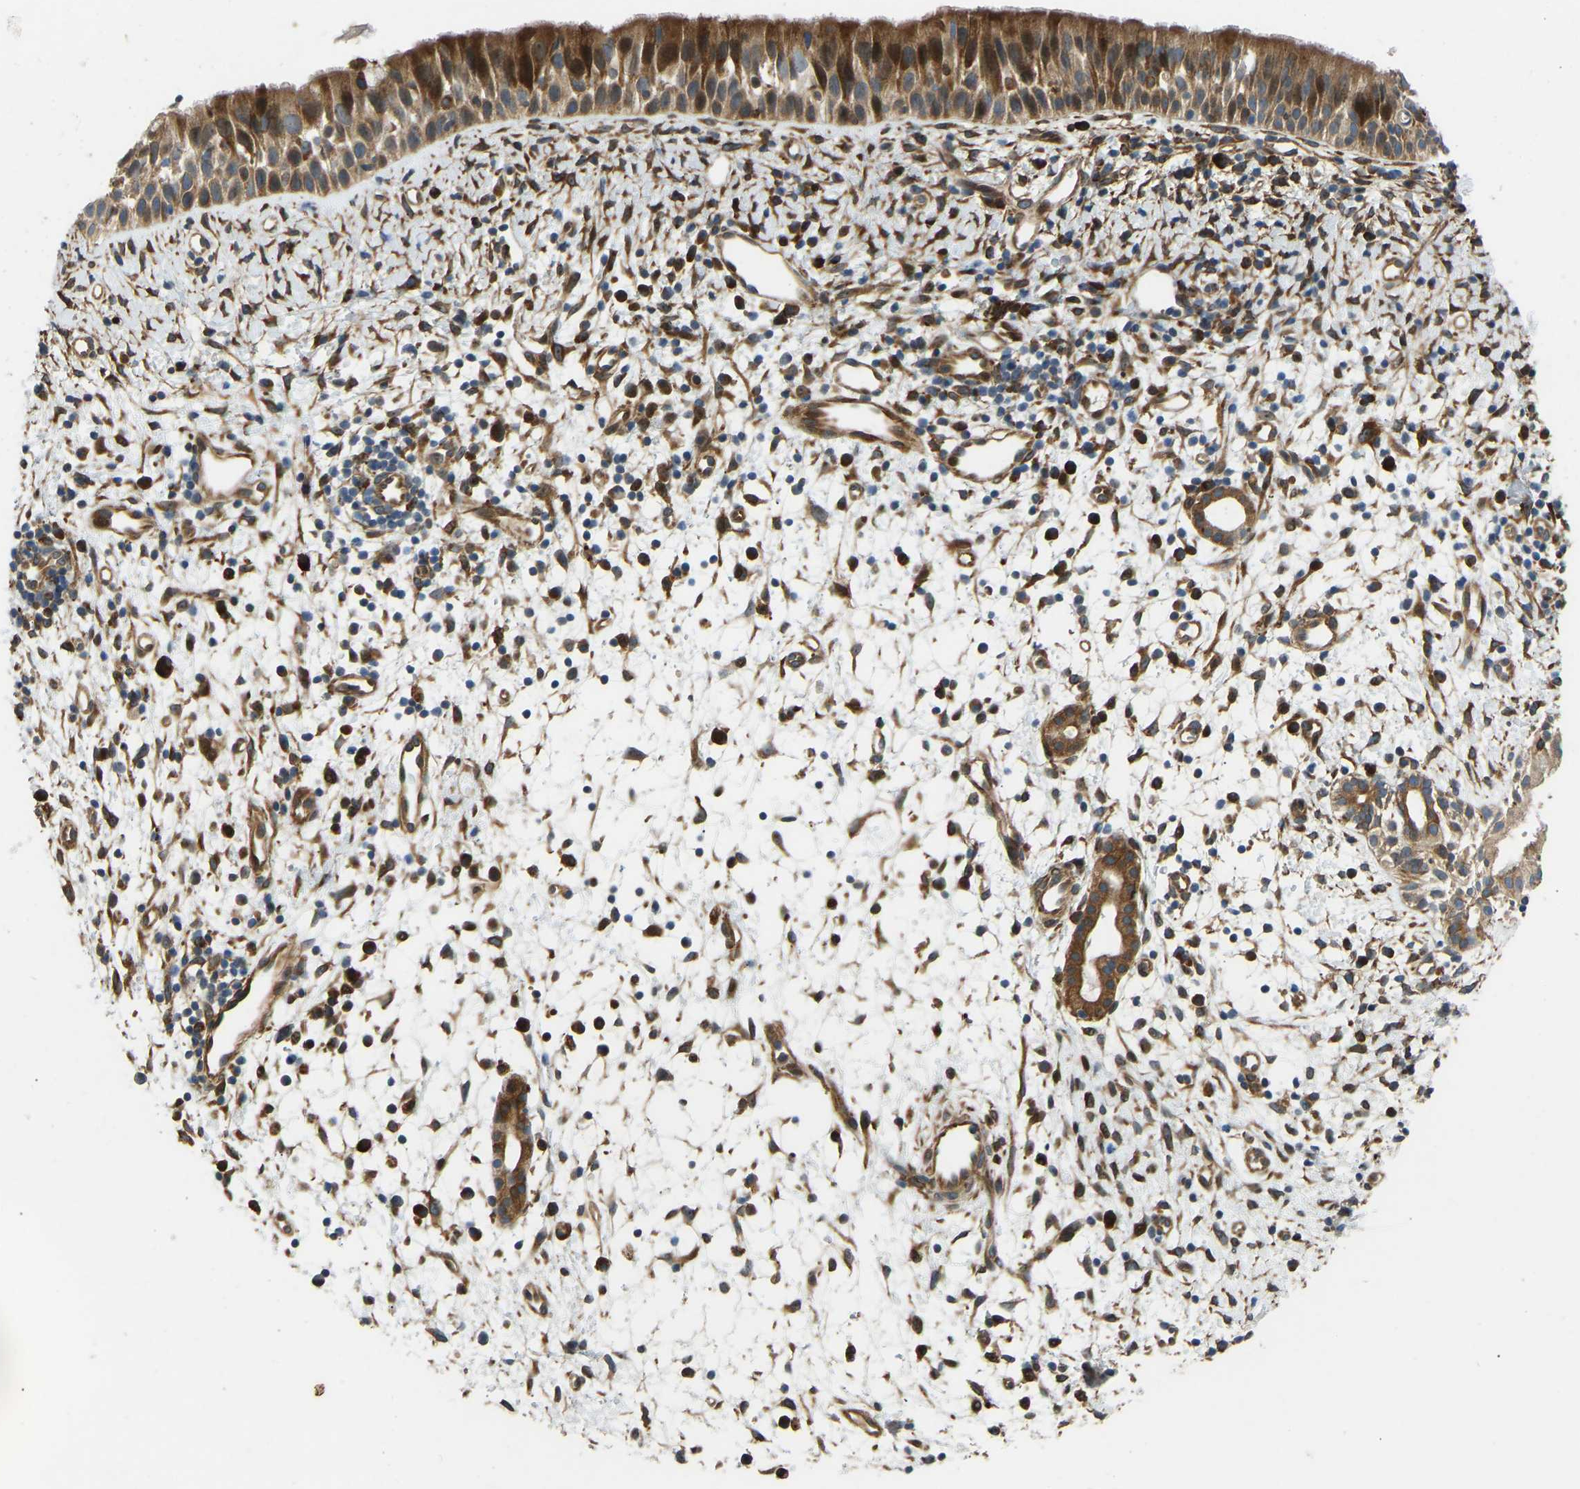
{"staining": {"intensity": "strong", "quantity": ">75%", "location": "cytoplasmic/membranous"}, "tissue": "nasopharynx", "cell_type": "Respiratory epithelial cells", "image_type": "normal", "snomed": [{"axis": "morphology", "description": "Normal tissue, NOS"}, {"axis": "topography", "description": "Nasopharynx"}], "caption": "Immunohistochemical staining of benign human nasopharynx shows strong cytoplasmic/membranous protein expression in about >75% of respiratory epithelial cells.", "gene": "OS9", "patient": {"sex": "male", "age": 22}}